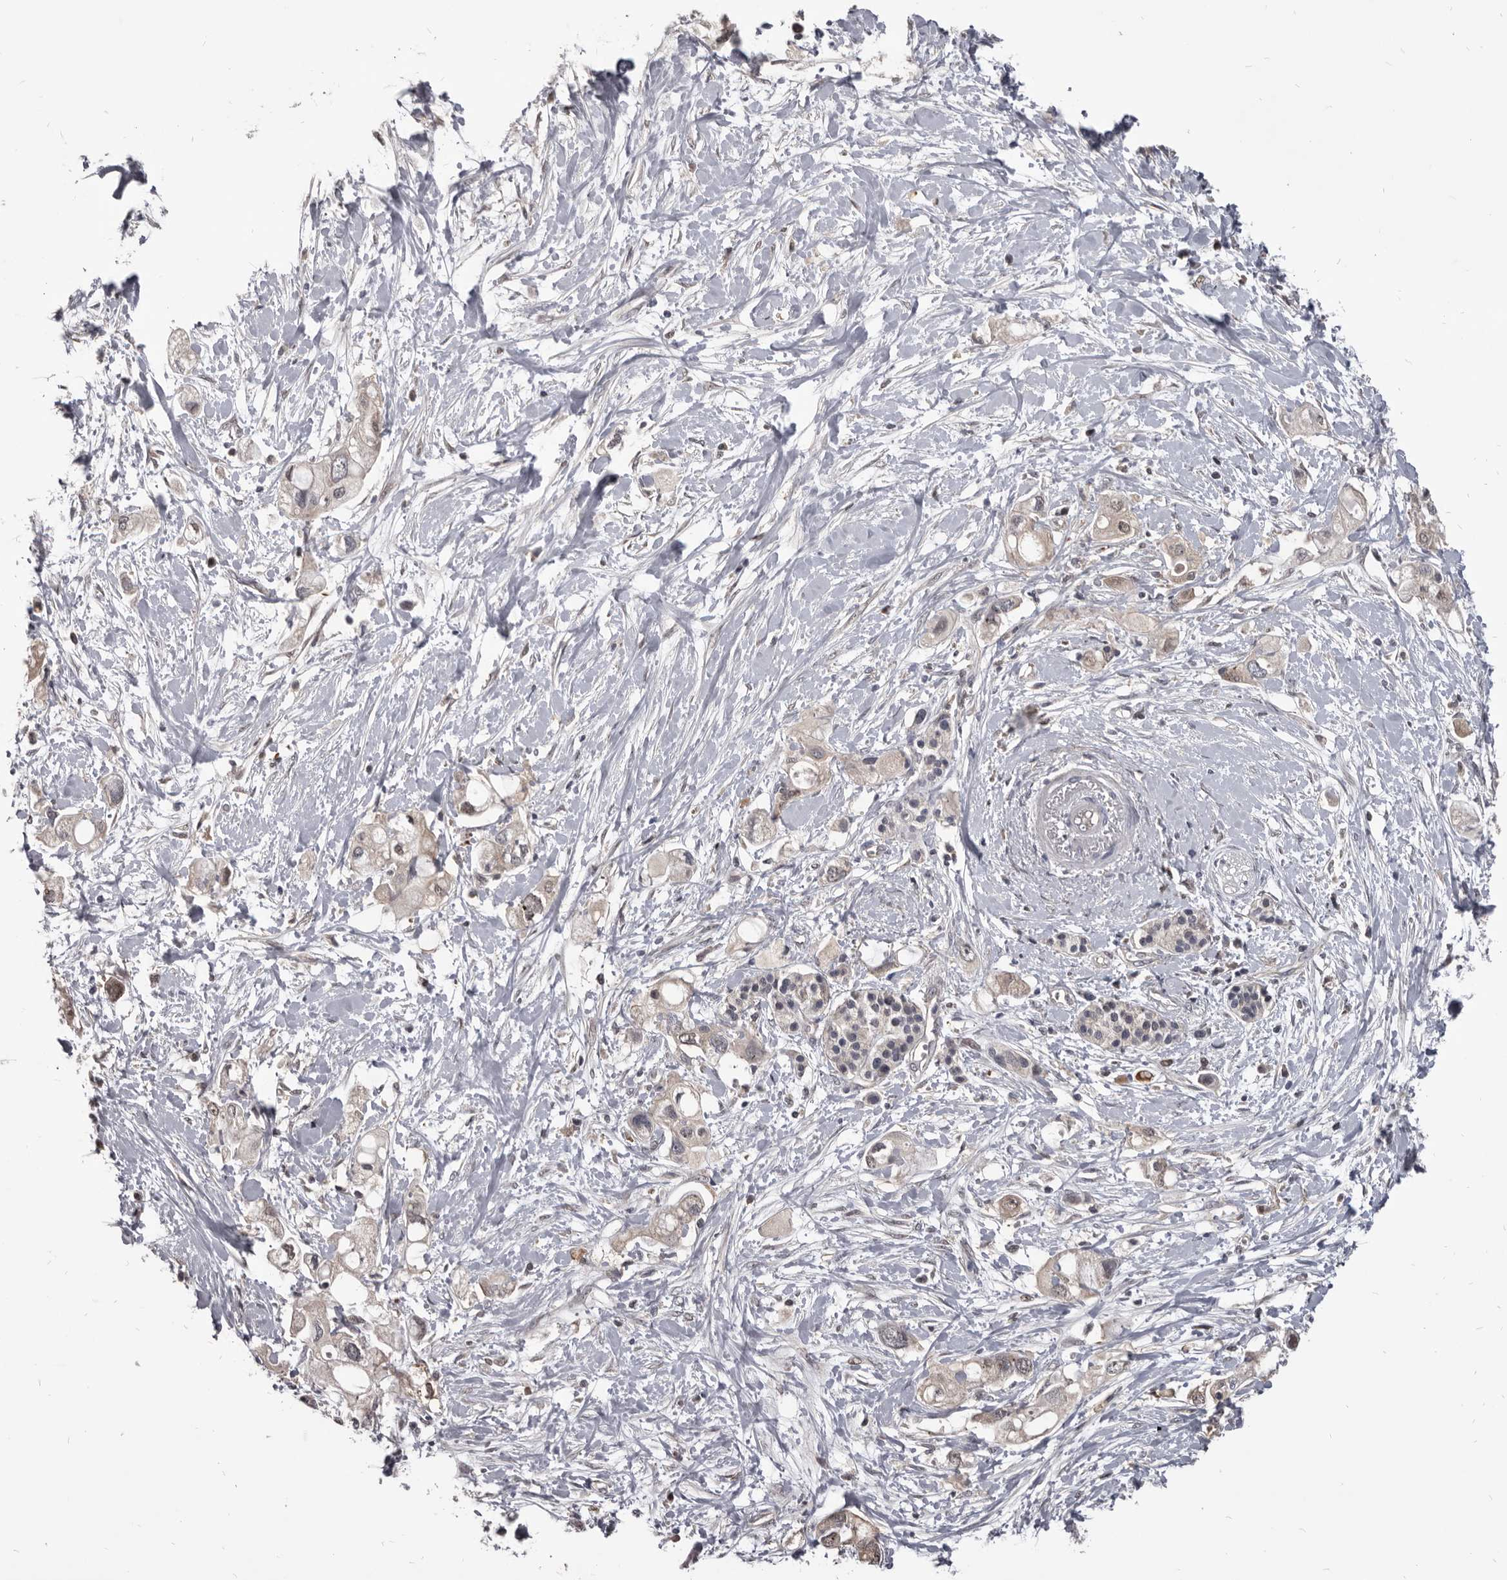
{"staining": {"intensity": "moderate", "quantity": "25%-75%", "location": "cytoplasmic/membranous"}, "tissue": "pancreatic cancer", "cell_type": "Tumor cells", "image_type": "cancer", "snomed": [{"axis": "morphology", "description": "Adenocarcinoma, NOS"}, {"axis": "topography", "description": "Pancreas"}], "caption": "Immunohistochemical staining of pancreatic adenocarcinoma displays medium levels of moderate cytoplasmic/membranous protein expression in approximately 25%-75% of tumor cells.", "gene": "MAP3K14", "patient": {"sex": "female", "age": 56}}